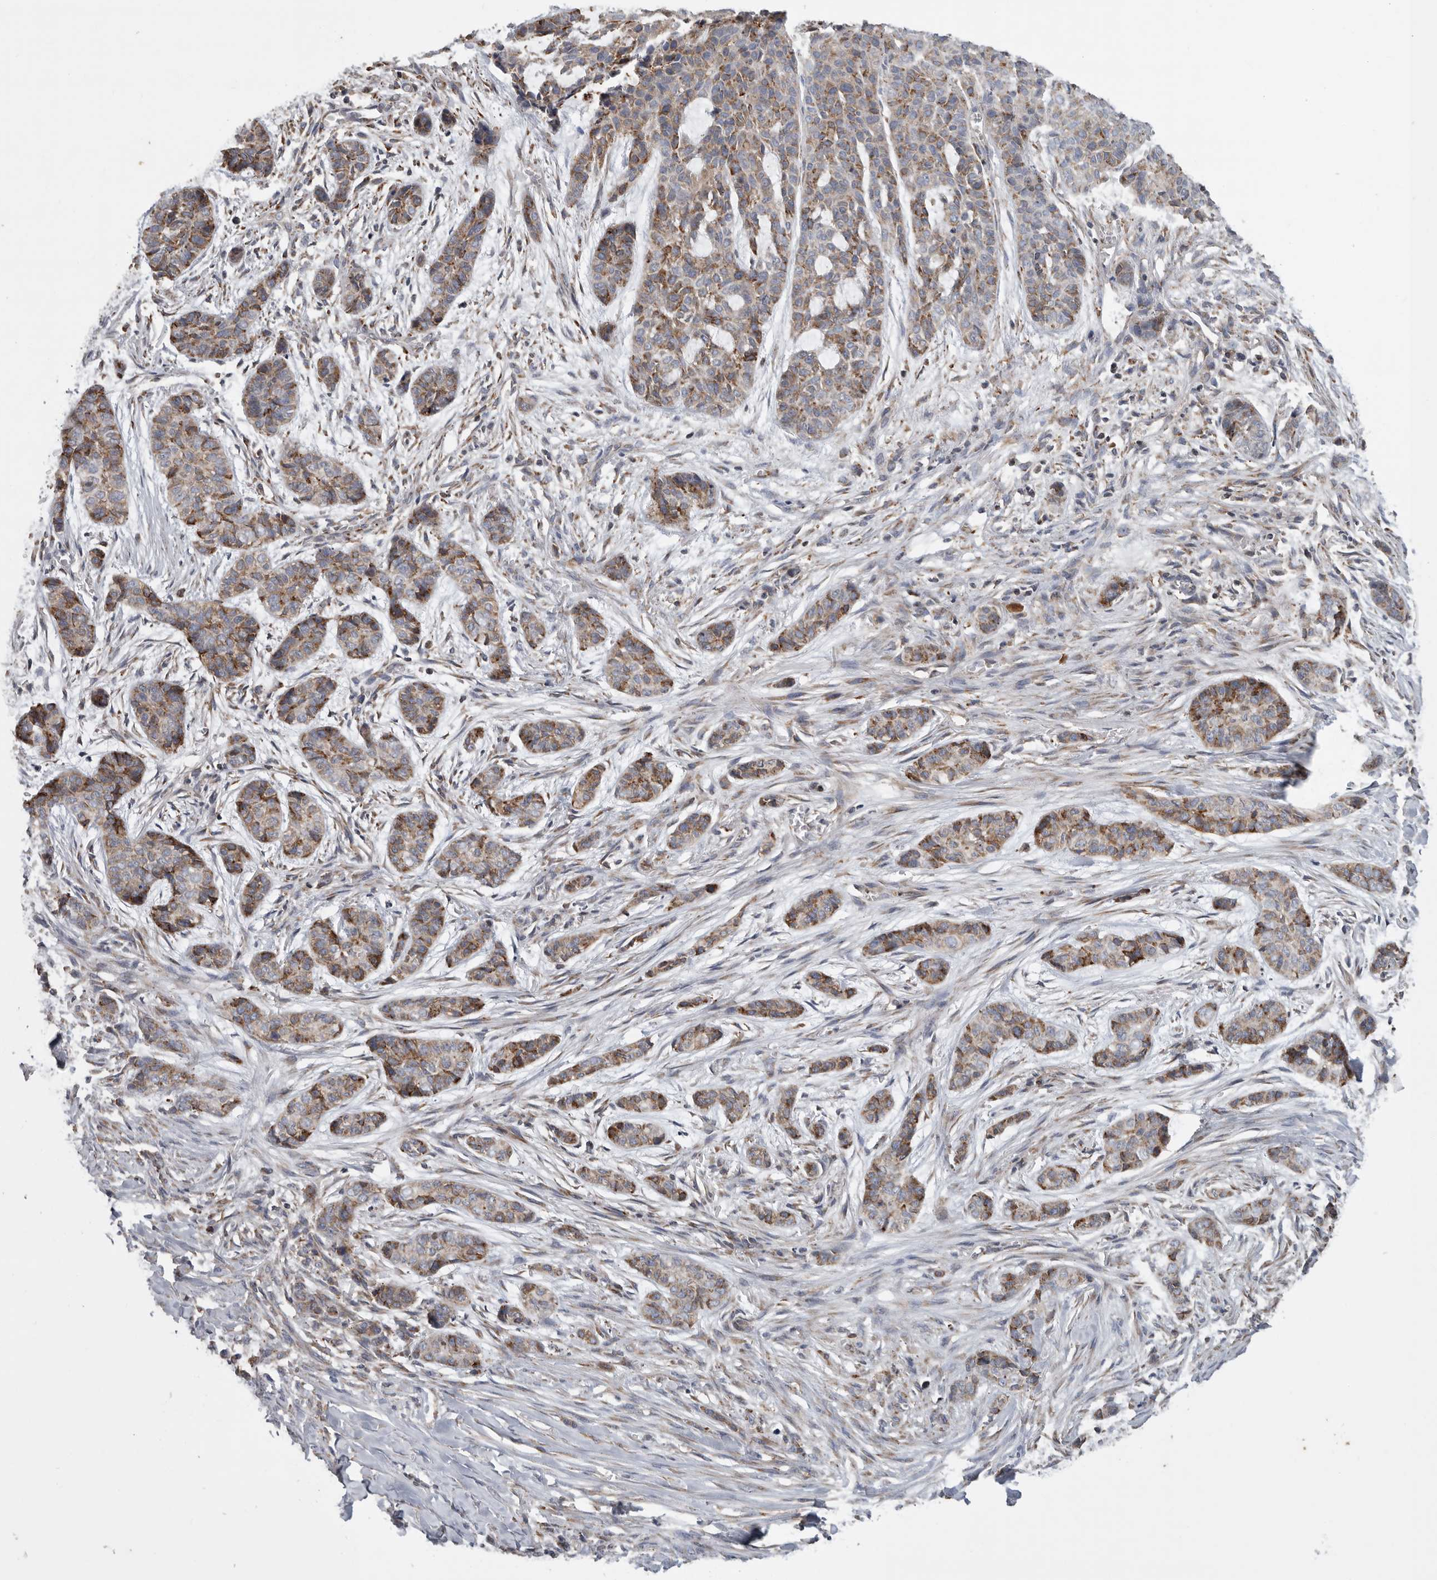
{"staining": {"intensity": "moderate", "quantity": ">75%", "location": "cytoplasmic/membranous"}, "tissue": "skin cancer", "cell_type": "Tumor cells", "image_type": "cancer", "snomed": [{"axis": "morphology", "description": "Basal cell carcinoma"}, {"axis": "topography", "description": "Skin"}], "caption": "Tumor cells reveal moderate cytoplasmic/membranous staining in about >75% of cells in skin cancer.", "gene": "GANAB", "patient": {"sex": "female", "age": 64}}